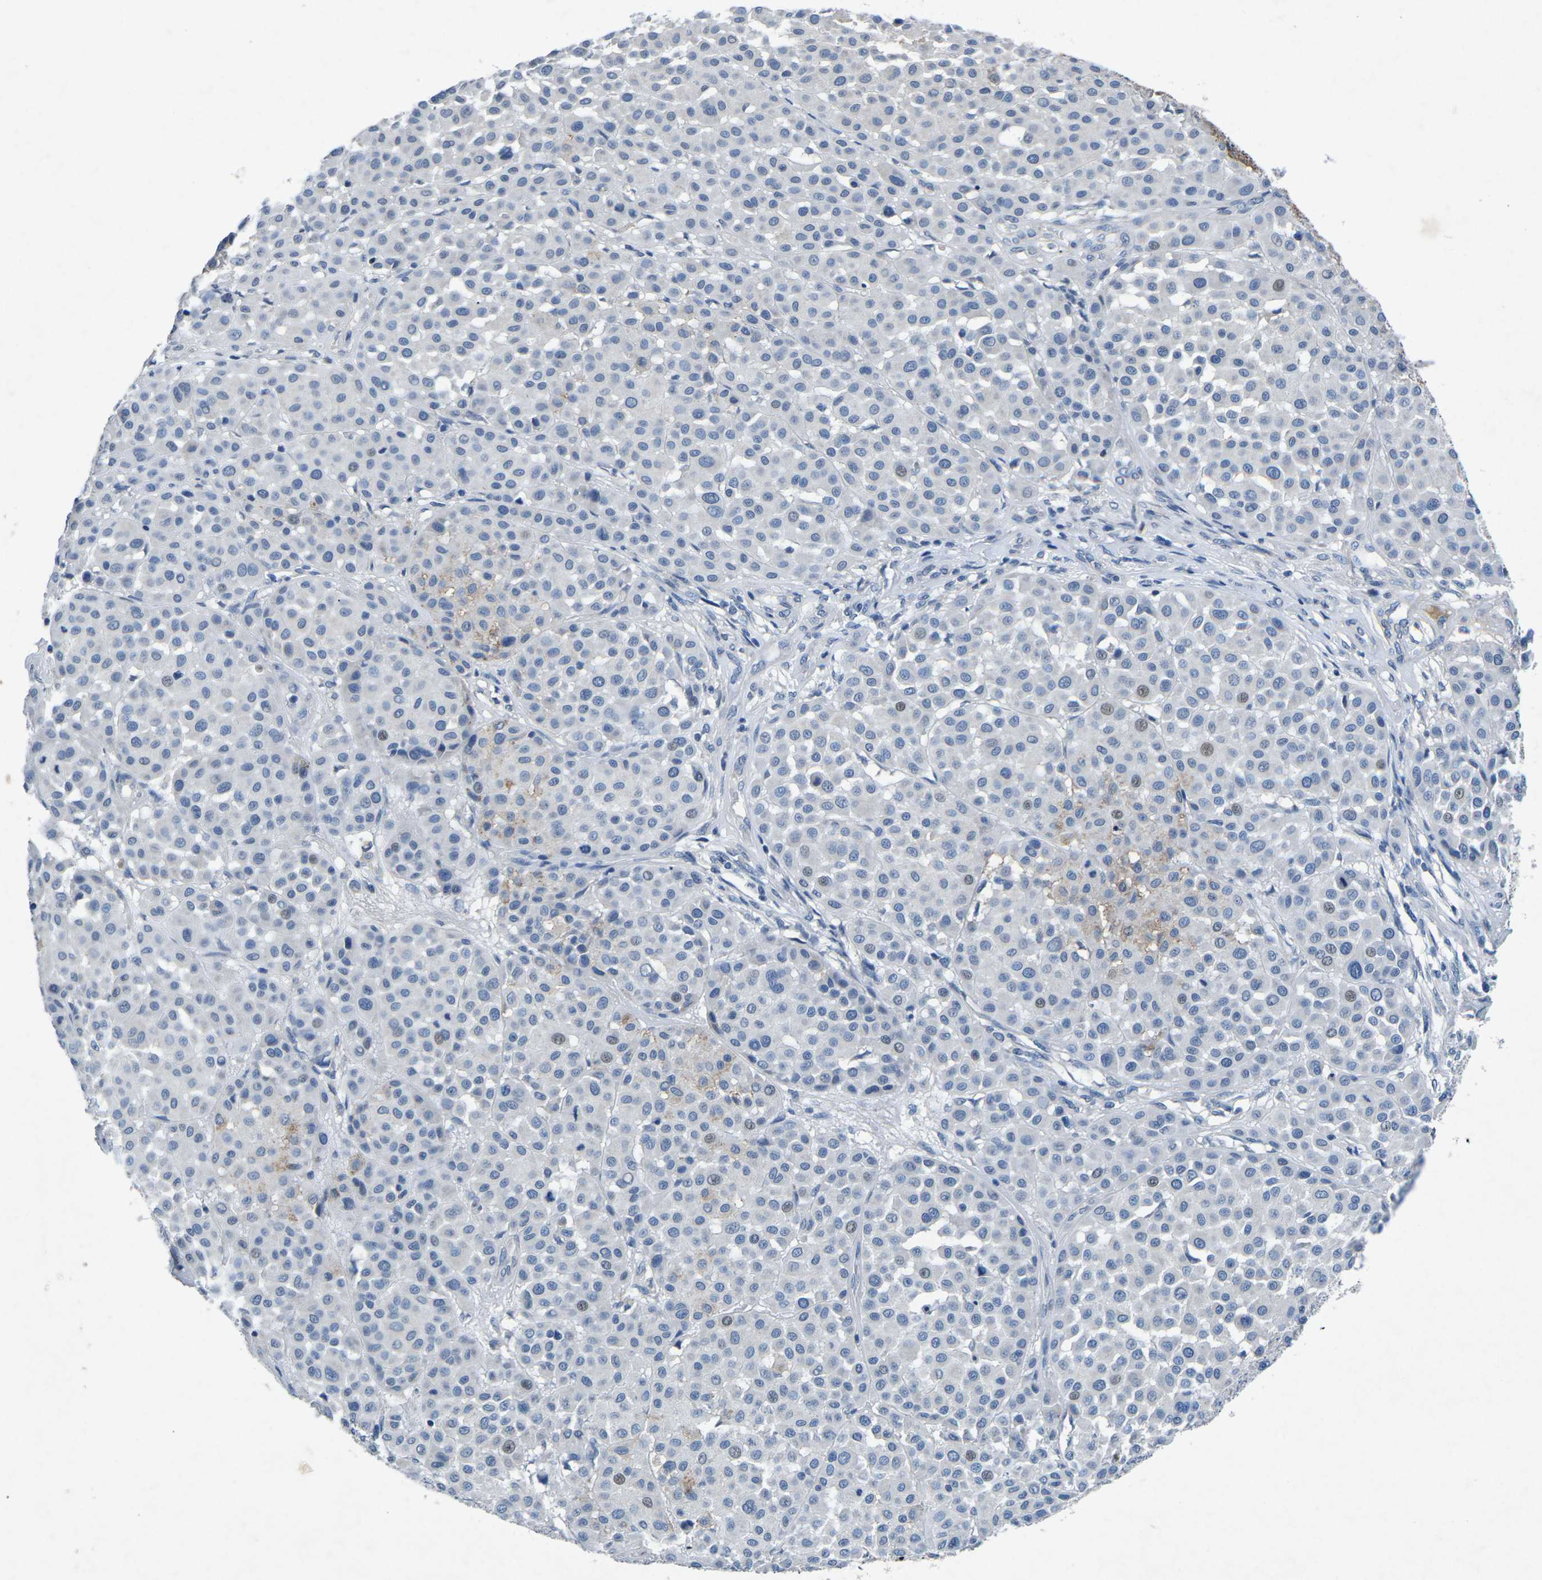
{"staining": {"intensity": "negative", "quantity": "none", "location": "none"}, "tissue": "melanoma", "cell_type": "Tumor cells", "image_type": "cancer", "snomed": [{"axis": "morphology", "description": "Malignant melanoma, Metastatic site"}, {"axis": "topography", "description": "Soft tissue"}], "caption": "Immunohistochemistry (IHC) of malignant melanoma (metastatic site) reveals no positivity in tumor cells. Brightfield microscopy of IHC stained with DAB (brown) and hematoxylin (blue), captured at high magnification.", "gene": "PLG", "patient": {"sex": "male", "age": 41}}